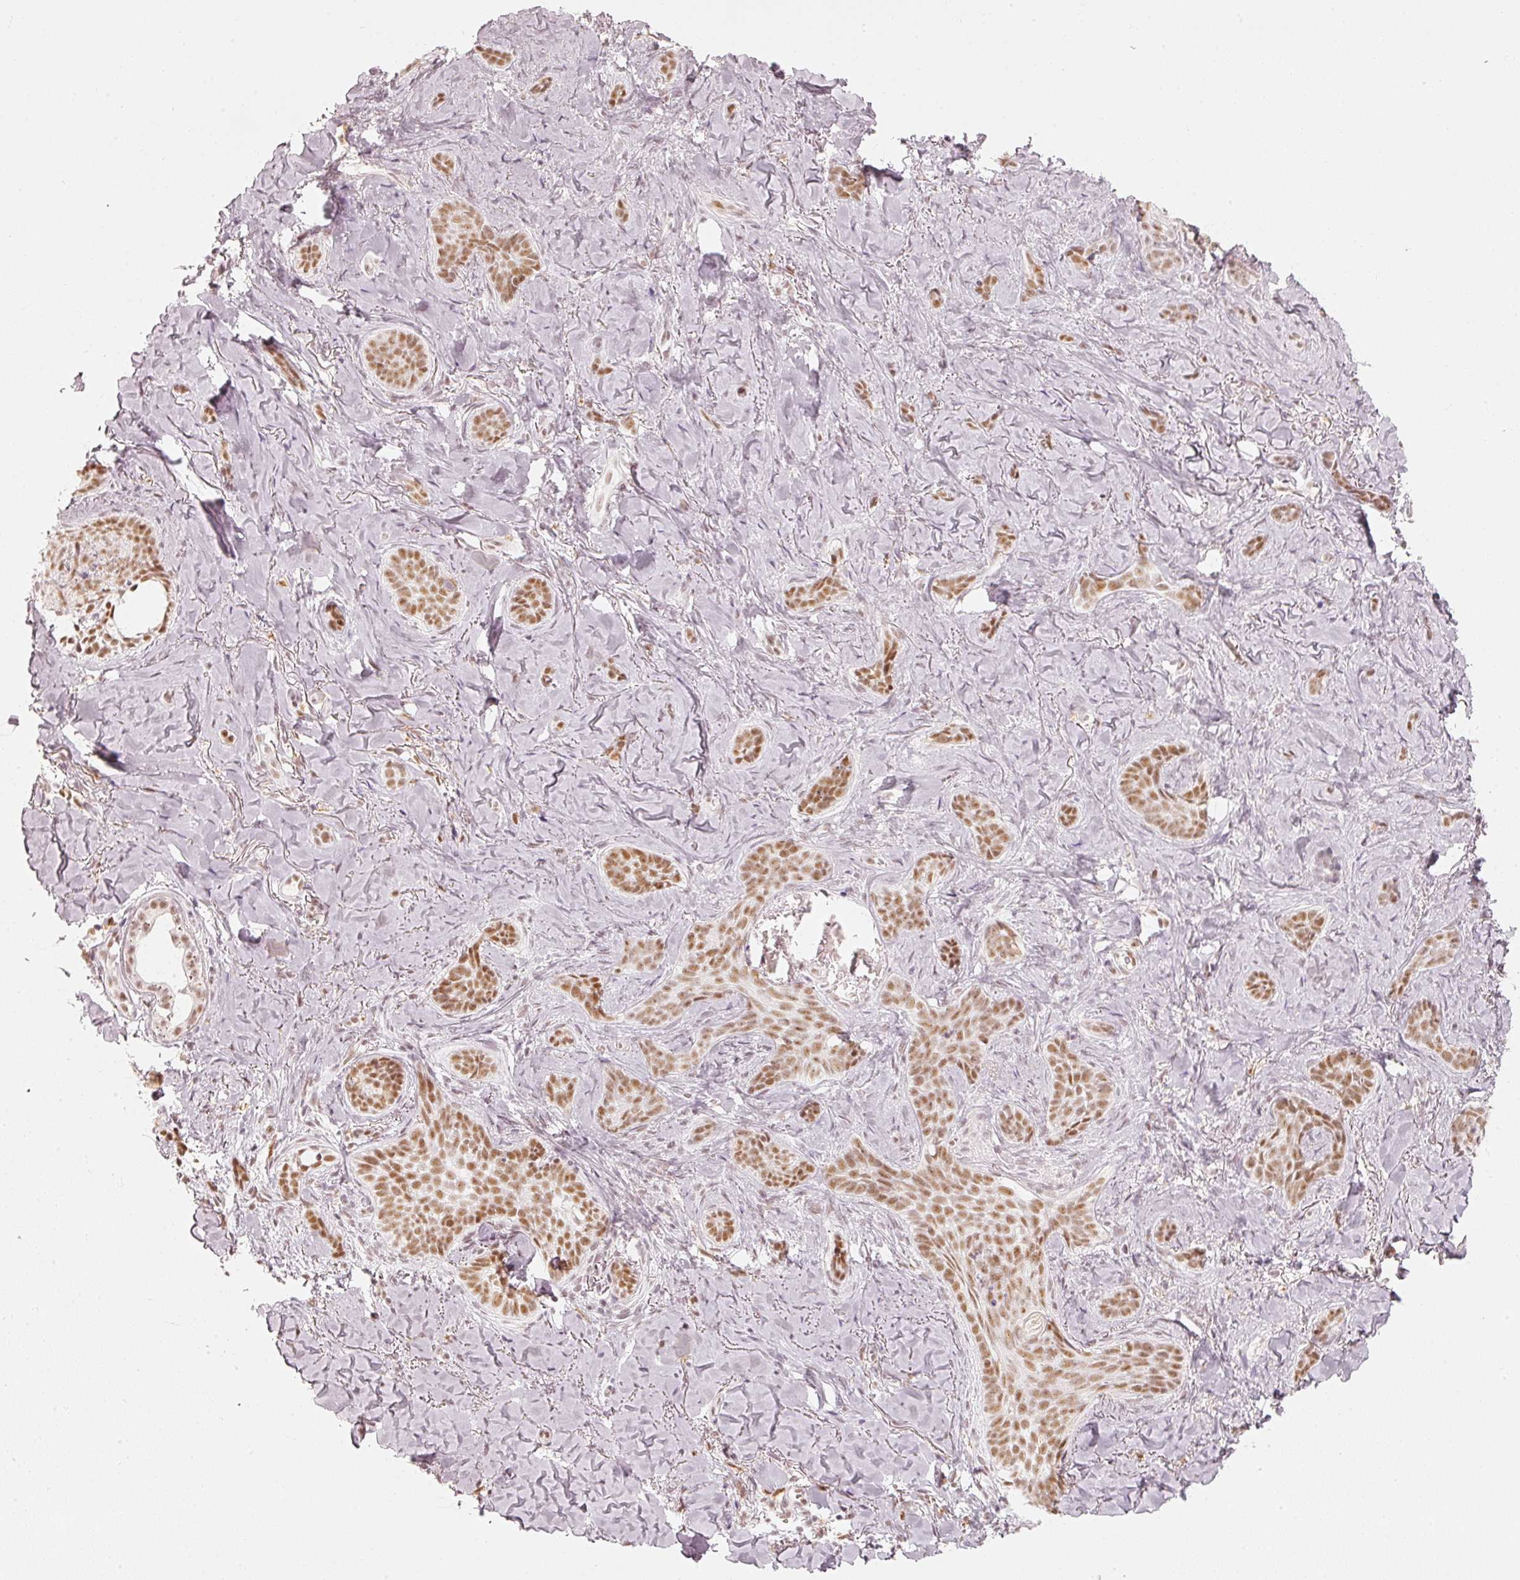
{"staining": {"intensity": "moderate", "quantity": ">75%", "location": "nuclear"}, "tissue": "skin cancer", "cell_type": "Tumor cells", "image_type": "cancer", "snomed": [{"axis": "morphology", "description": "Basal cell carcinoma"}, {"axis": "topography", "description": "Skin"}], "caption": "Tumor cells reveal medium levels of moderate nuclear positivity in about >75% of cells in skin cancer.", "gene": "PPP1R10", "patient": {"sex": "female", "age": 55}}